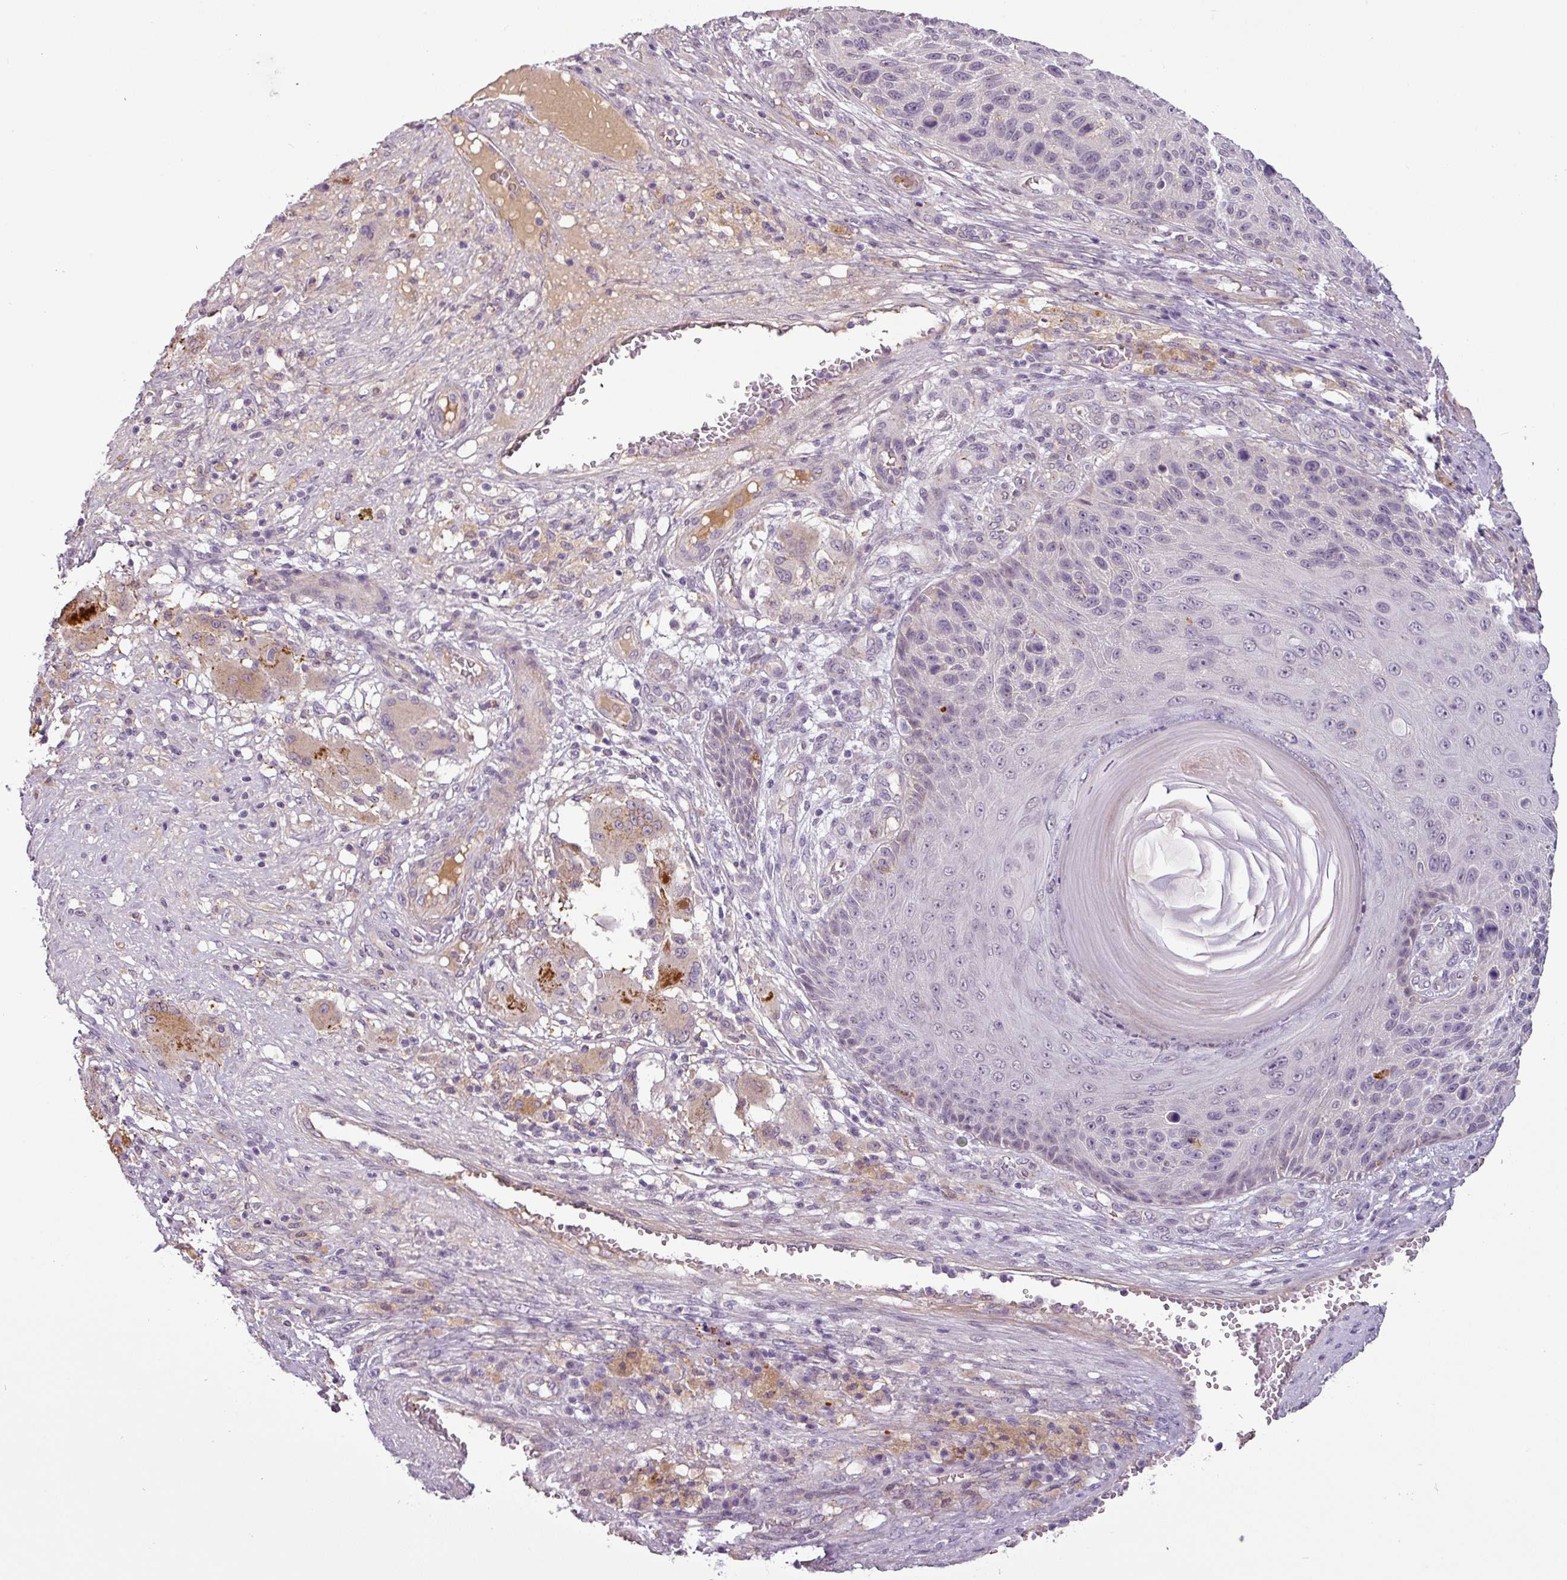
{"staining": {"intensity": "negative", "quantity": "none", "location": "none"}, "tissue": "skin cancer", "cell_type": "Tumor cells", "image_type": "cancer", "snomed": [{"axis": "morphology", "description": "Squamous cell carcinoma, NOS"}, {"axis": "topography", "description": "Skin"}], "caption": "Image shows no protein expression in tumor cells of skin cancer tissue.", "gene": "APOC1", "patient": {"sex": "female", "age": 88}}